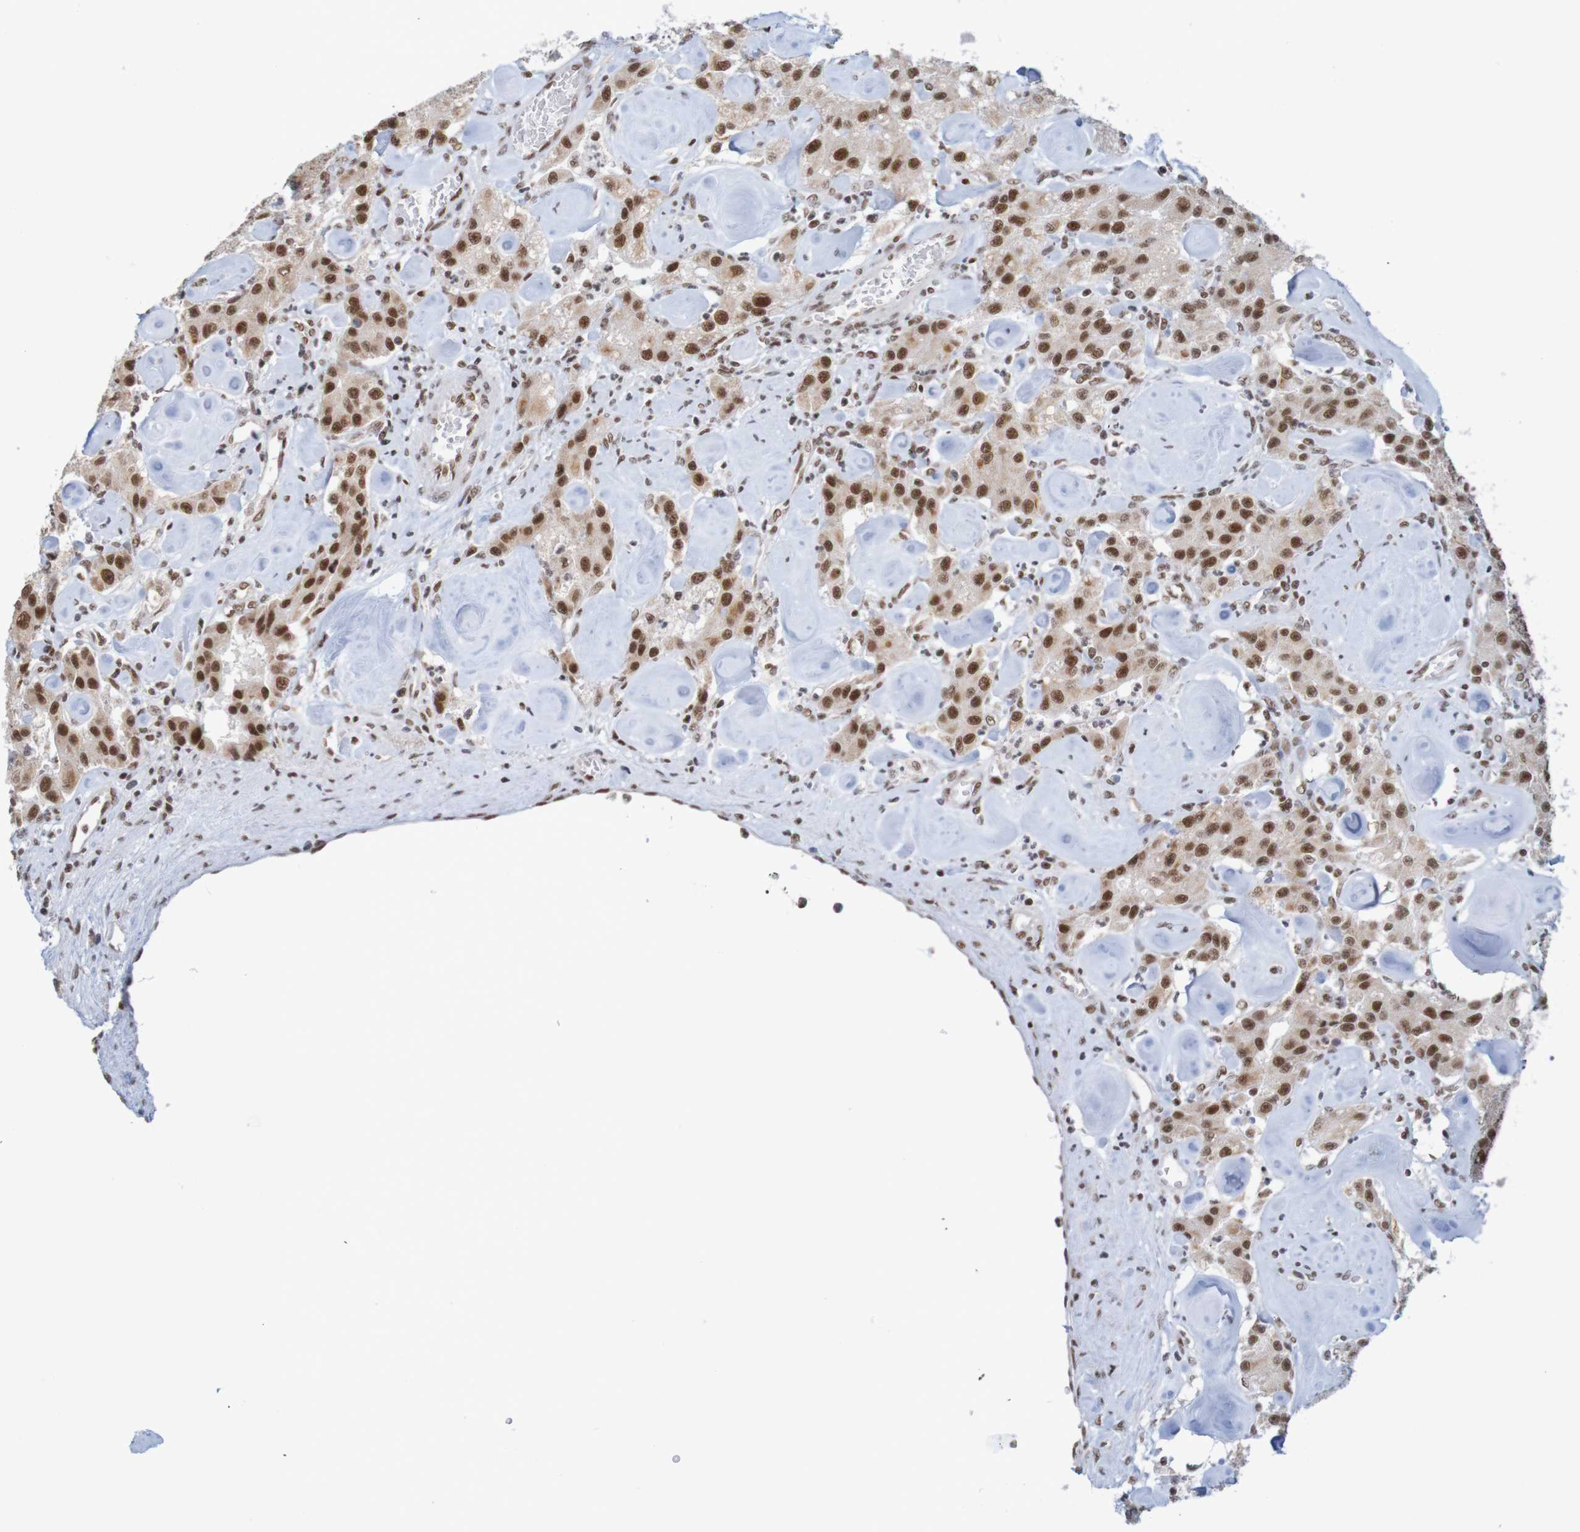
{"staining": {"intensity": "strong", "quantity": ">75%", "location": "nuclear"}, "tissue": "carcinoid", "cell_type": "Tumor cells", "image_type": "cancer", "snomed": [{"axis": "morphology", "description": "Carcinoid, malignant, NOS"}, {"axis": "topography", "description": "Pancreas"}], "caption": "Protein analysis of carcinoid (malignant) tissue reveals strong nuclear staining in about >75% of tumor cells. (Brightfield microscopy of DAB IHC at high magnification).", "gene": "THRAP3", "patient": {"sex": "male", "age": 41}}